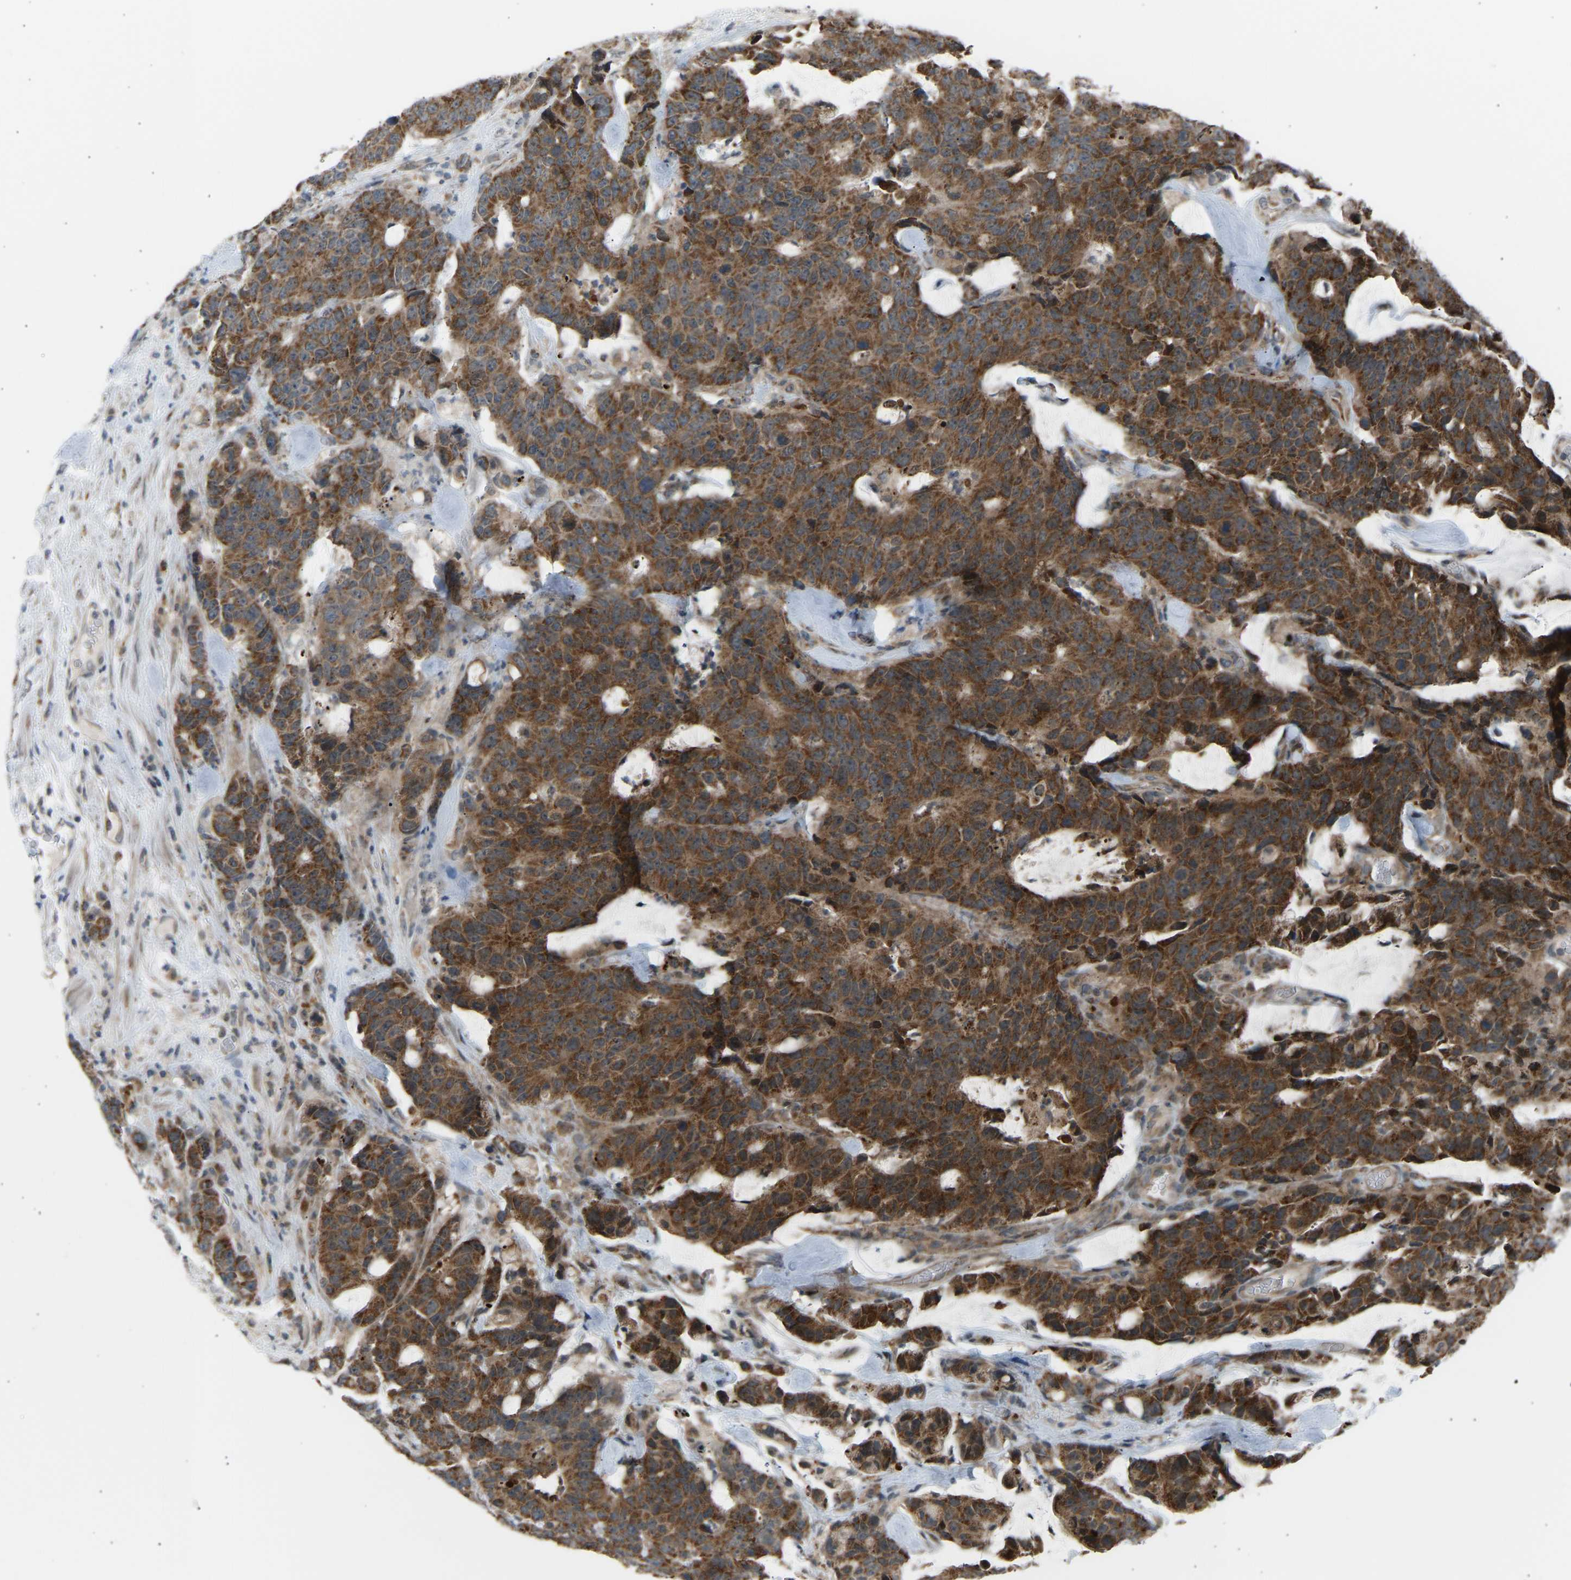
{"staining": {"intensity": "strong", "quantity": ">75%", "location": "cytoplasmic/membranous"}, "tissue": "colorectal cancer", "cell_type": "Tumor cells", "image_type": "cancer", "snomed": [{"axis": "morphology", "description": "Adenocarcinoma, NOS"}, {"axis": "topography", "description": "Colon"}], "caption": "Strong cytoplasmic/membranous staining for a protein is appreciated in about >75% of tumor cells of colorectal cancer (adenocarcinoma) using IHC.", "gene": "SLIRP", "patient": {"sex": "female", "age": 86}}